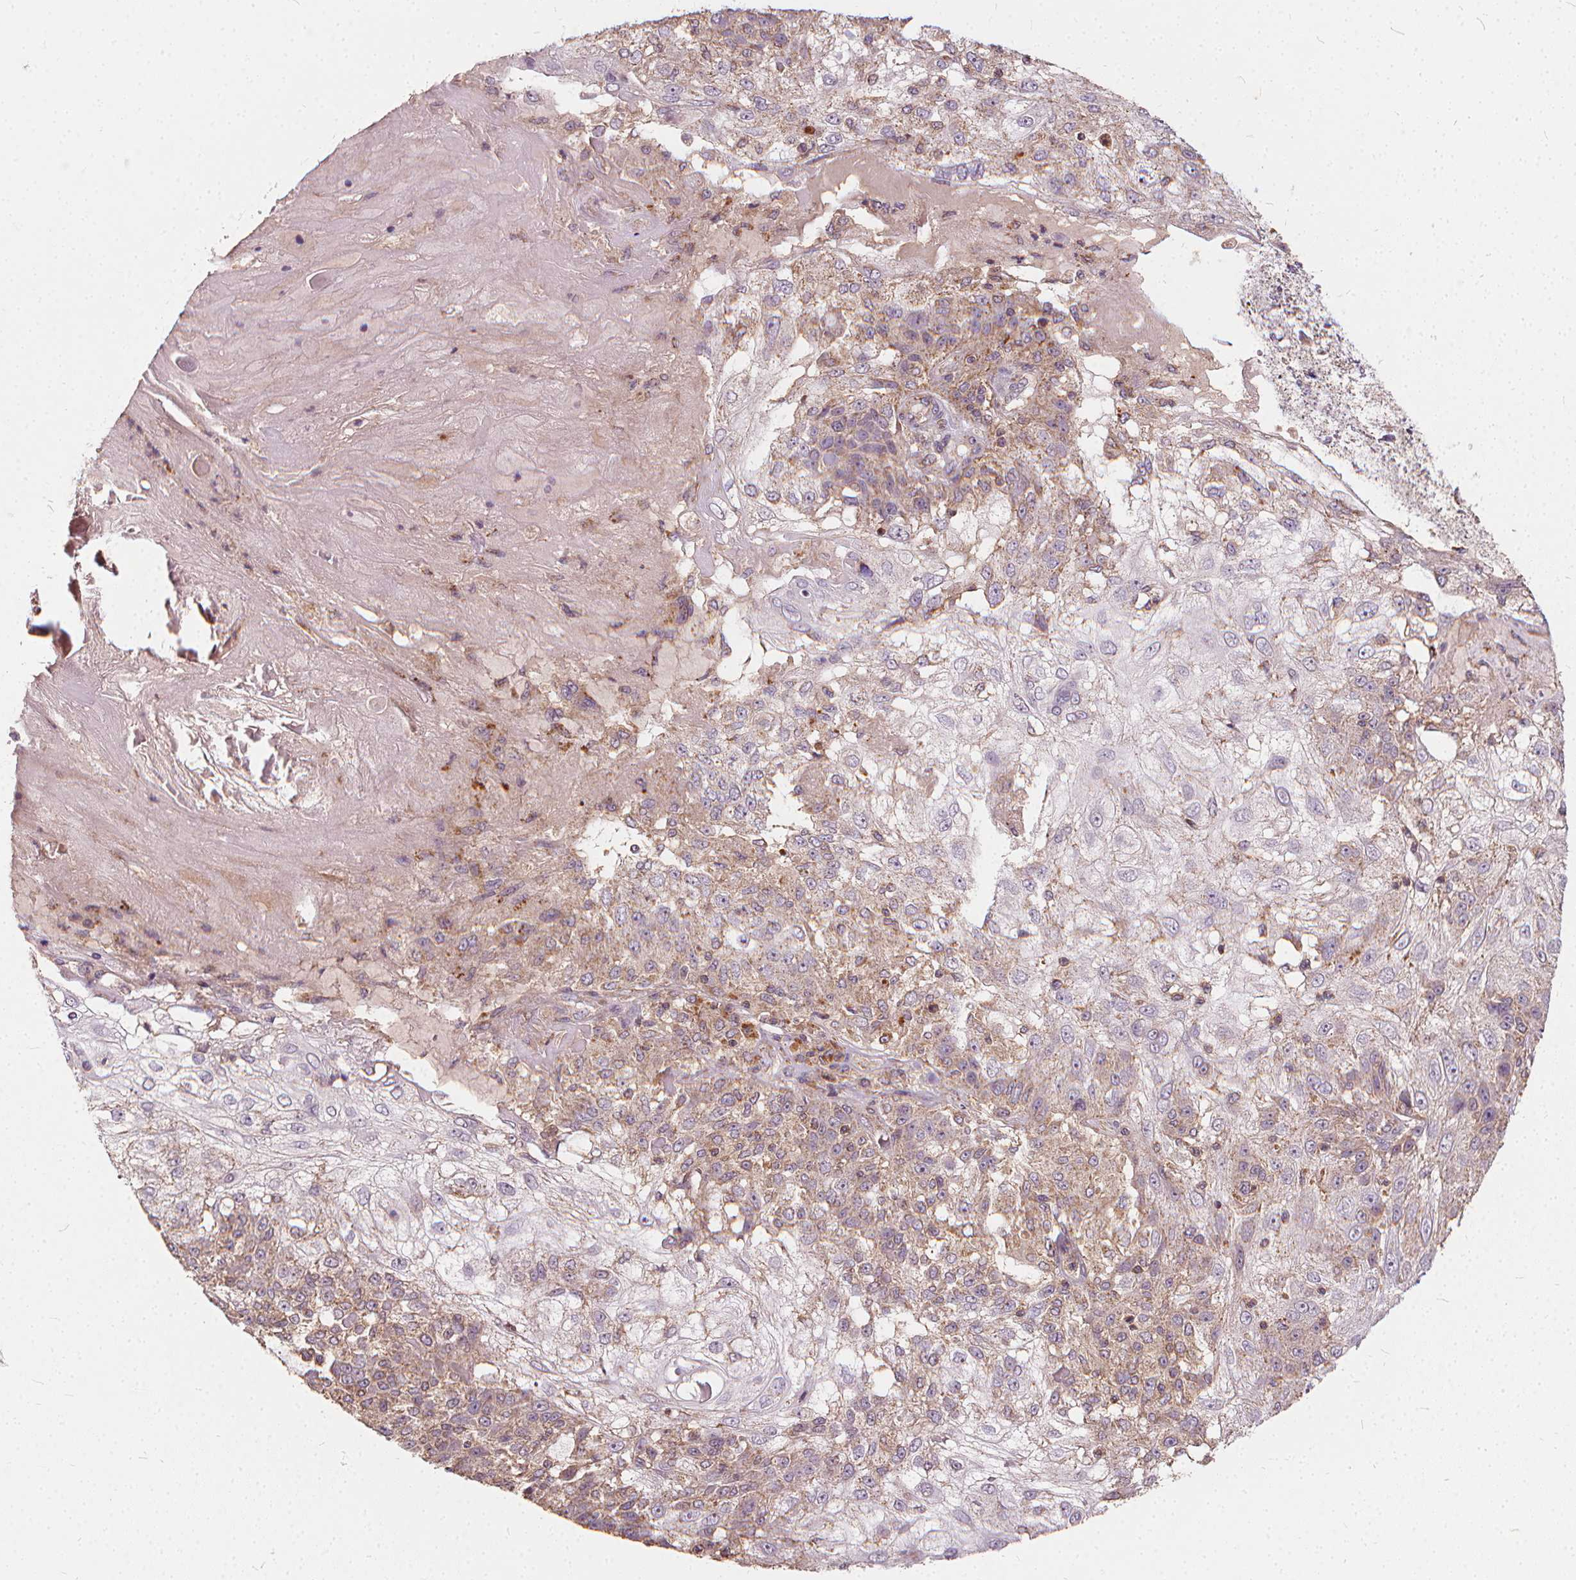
{"staining": {"intensity": "weak", "quantity": ">75%", "location": "cytoplasmic/membranous"}, "tissue": "skin cancer", "cell_type": "Tumor cells", "image_type": "cancer", "snomed": [{"axis": "morphology", "description": "Normal tissue, NOS"}, {"axis": "morphology", "description": "Squamous cell carcinoma, NOS"}, {"axis": "topography", "description": "Skin"}], "caption": "Approximately >75% of tumor cells in skin squamous cell carcinoma display weak cytoplasmic/membranous protein expression as visualized by brown immunohistochemical staining.", "gene": "ORAI2", "patient": {"sex": "female", "age": 83}}